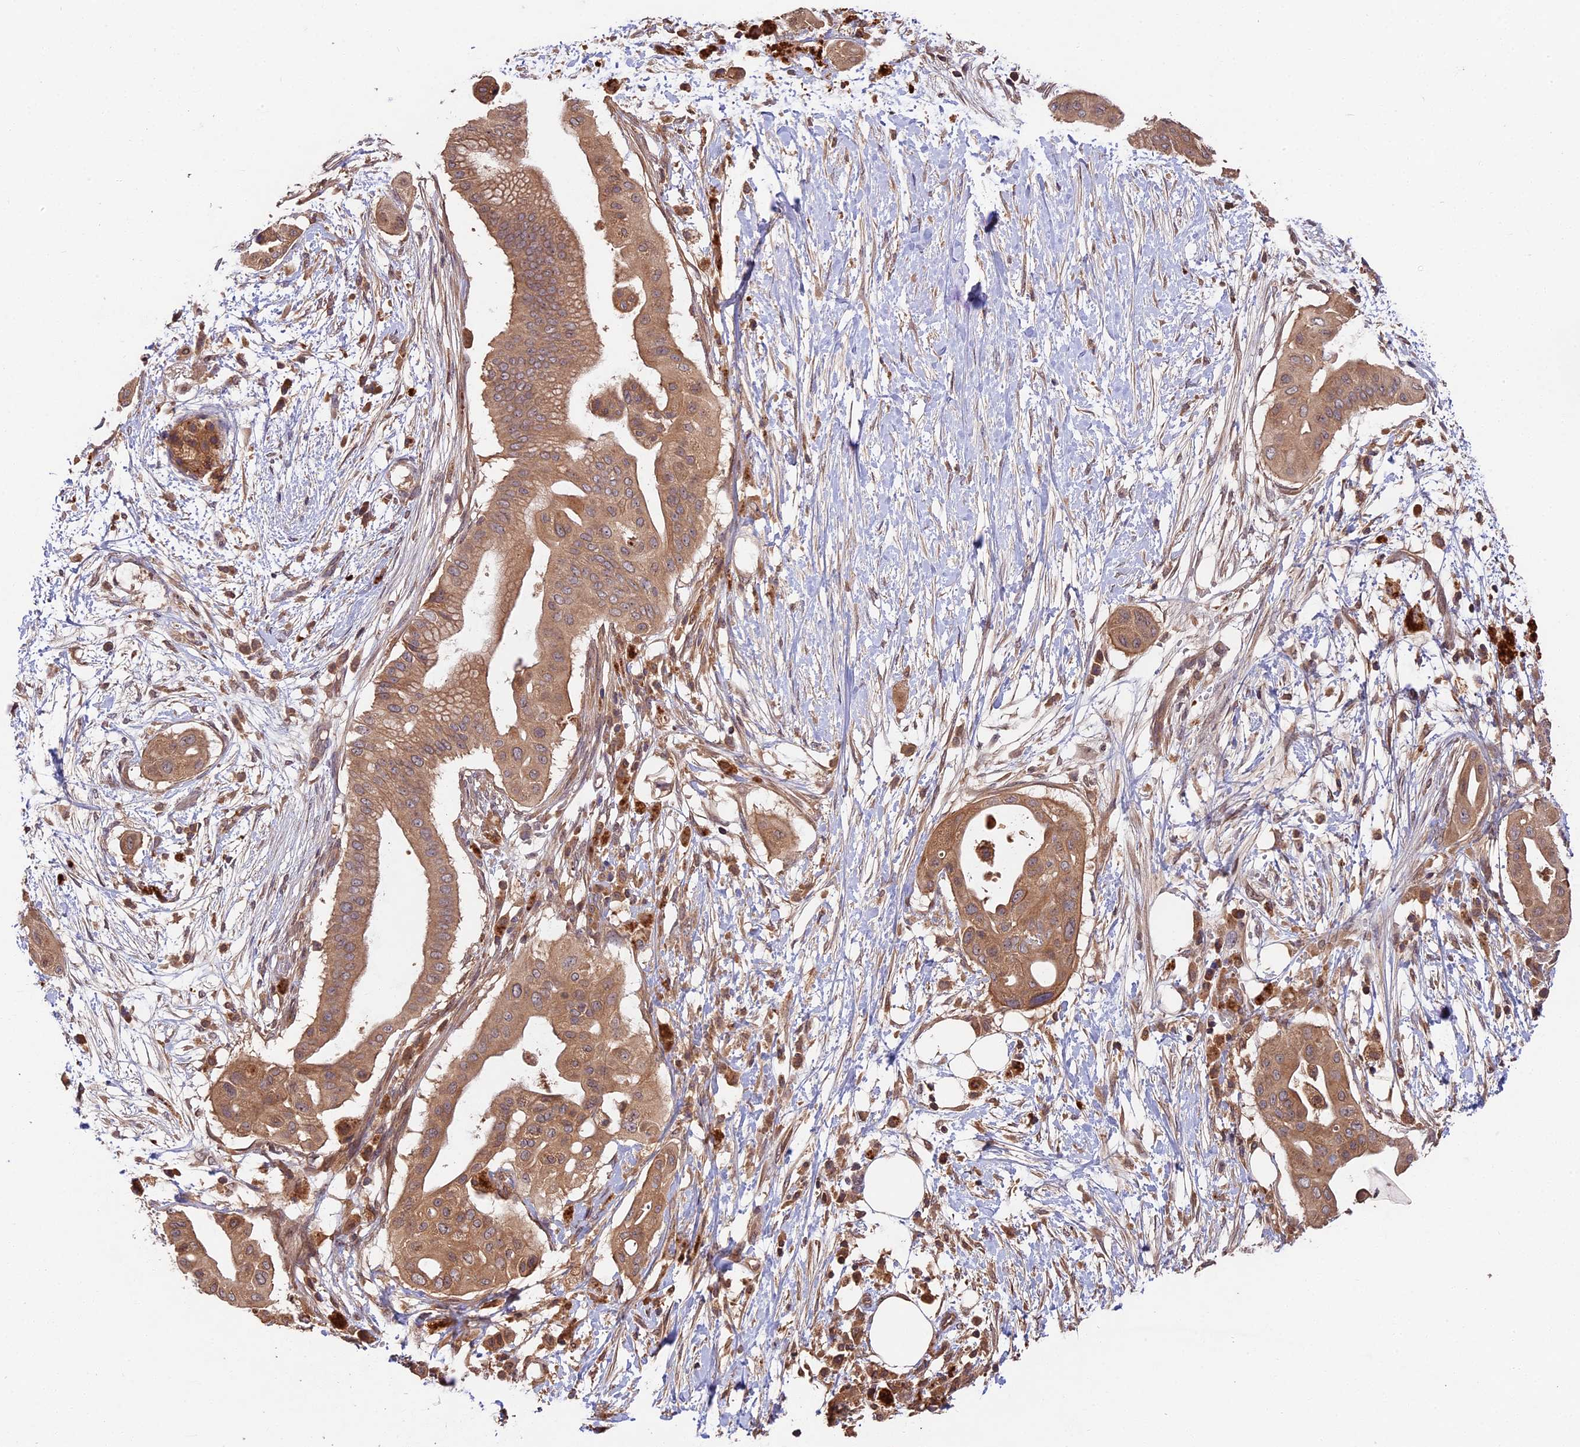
{"staining": {"intensity": "moderate", "quantity": ">75%", "location": "cytoplasmic/membranous"}, "tissue": "pancreatic cancer", "cell_type": "Tumor cells", "image_type": "cancer", "snomed": [{"axis": "morphology", "description": "Adenocarcinoma, NOS"}, {"axis": "topography", "description": "Pancreas"}], "caption": "Tumor cells demonstrate medium levels of moderate cytoplasmic/membranous staining in about >75% of cells in human pancreatic cancer (adenocarcinoma).", "gene": "CHAC1", "patient": {"sex": "male", "age": 68}}